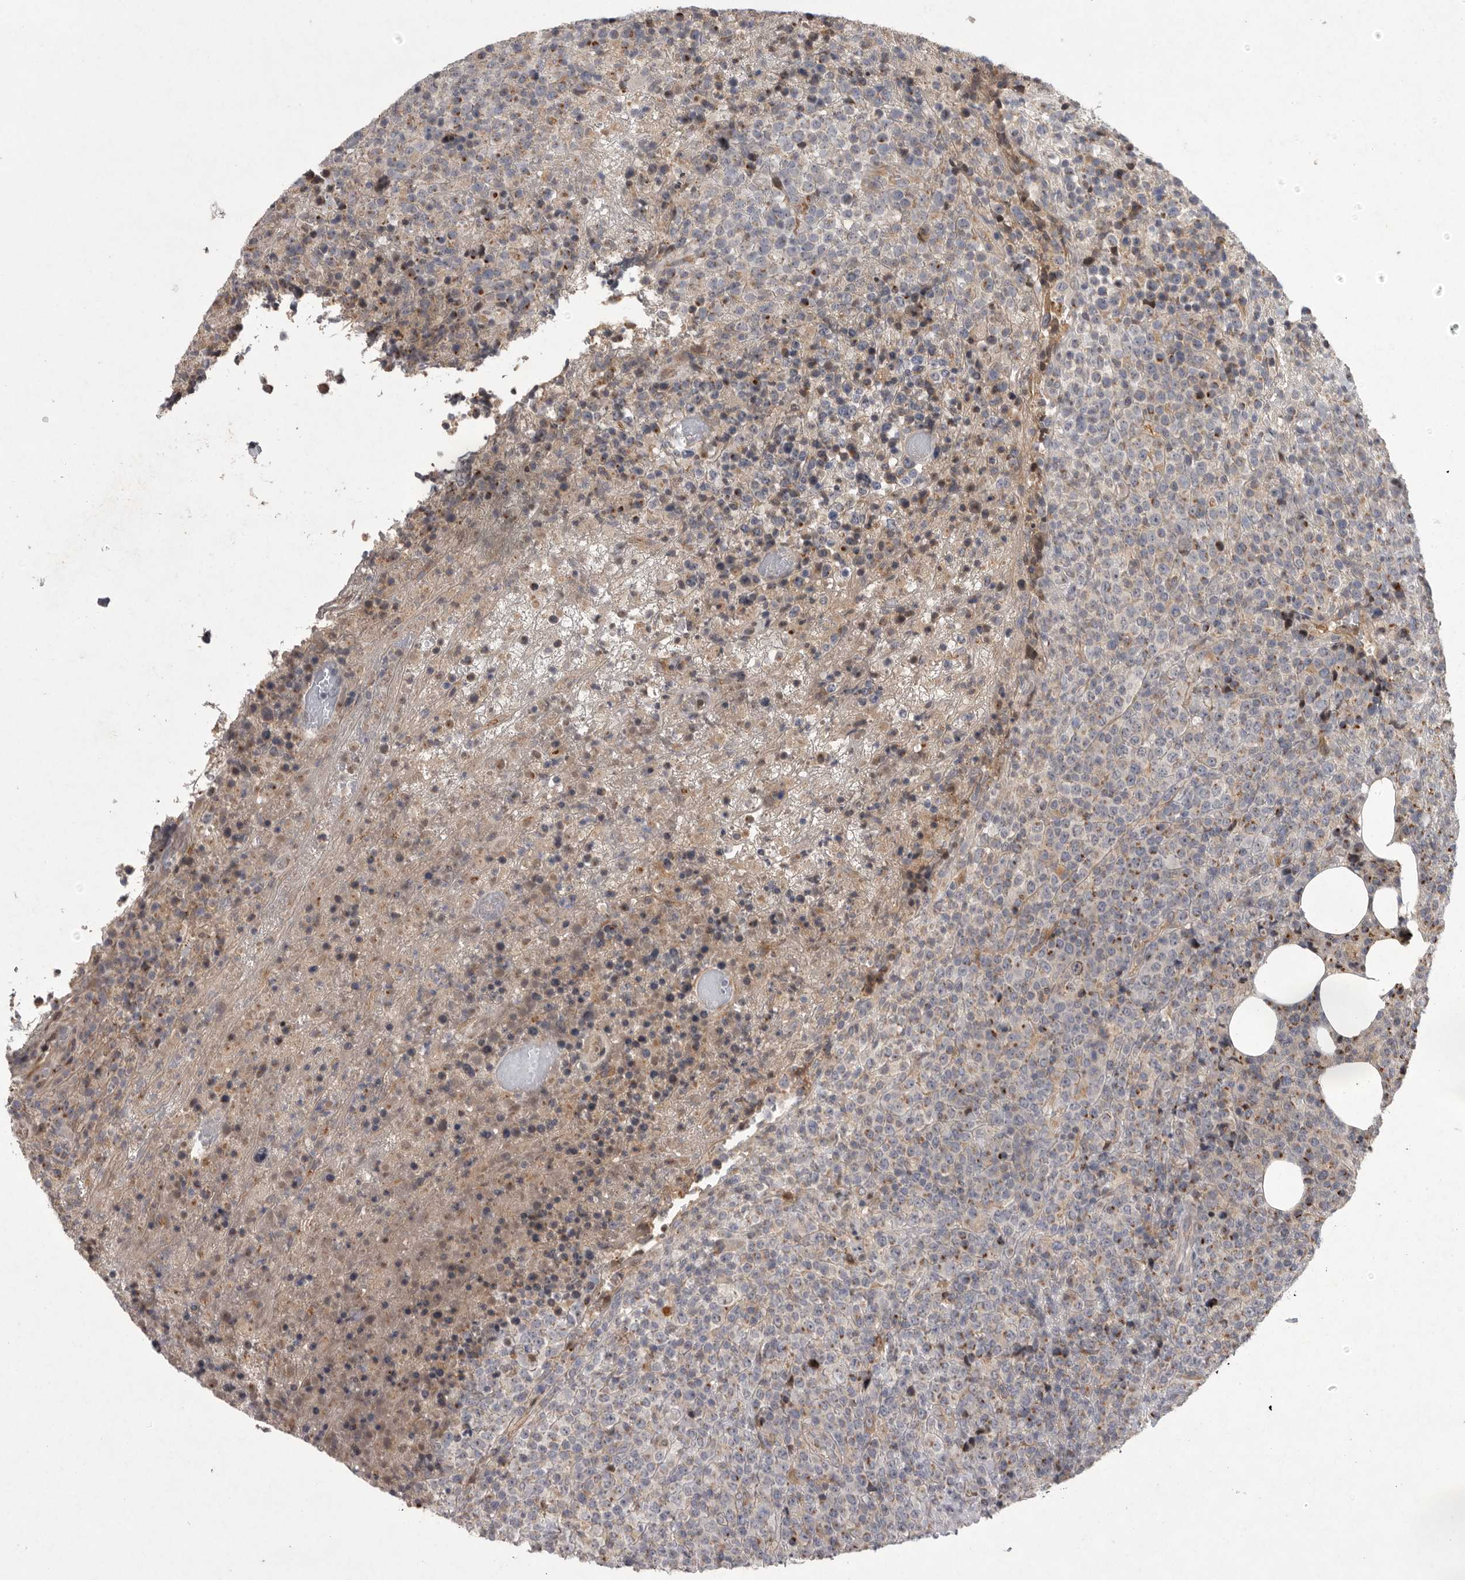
{"staining": {"intensity": "negative", "quantity": "none", "location": "none"}, "tissue": "lymphoma", "cell_type": "Tumor cells", "image_type": "cancer", "snomed": [{"axis": "morphology", "description": "Malignant lymphoma, non-Hodgkin's type, High grade"}, {"axis": "topography", "description": "Lymph node"}], "caption": "IHC histopathology image of neoplastic tissue: human lymphoma stained with DAB displays no significant protein positivity in tumor cells.", "gene": "MAN2A1", "patient": {"sex": "male", "age": 13}}